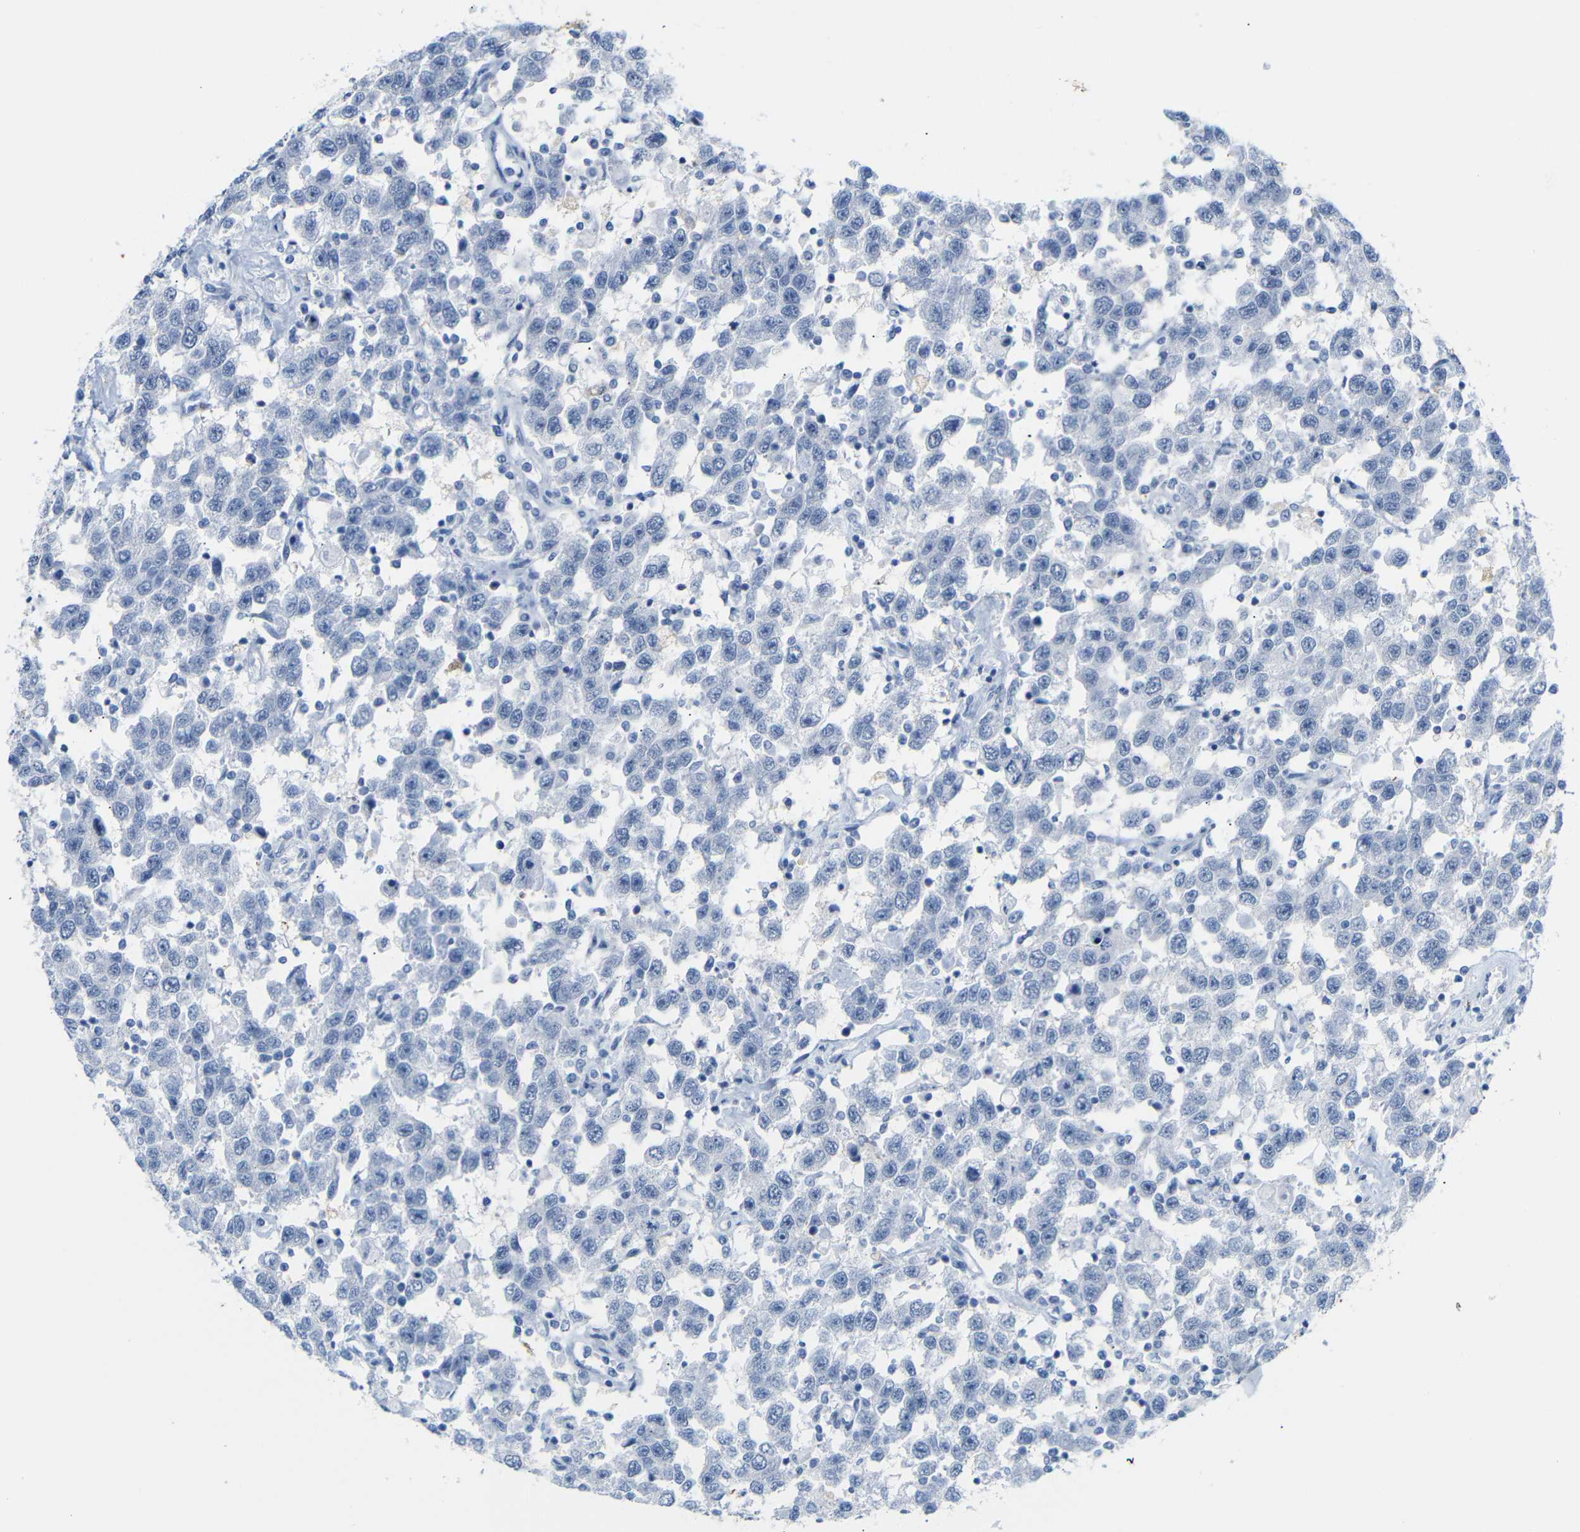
{"staining": {"intensity": "negative", "quantity": "none", "location": "none"}, "tissue": "testis cancer", "cell_type": "Tumor cells", "image_type": "cancer", "snomed": [{"axis": "morphology", "description": "Seminoma, NOS"}, {"axis": "topography", "description": "Testis"}], "caption": "This image is of testis cancer (seminoma) stained with immunohistochemistry (IHC) to label a protein in brown with the nuclei are counter-stained blue. There is no staining in tumor cells.", "gene": "MT1A", "patient": {"sex": "male", "age": 41}}